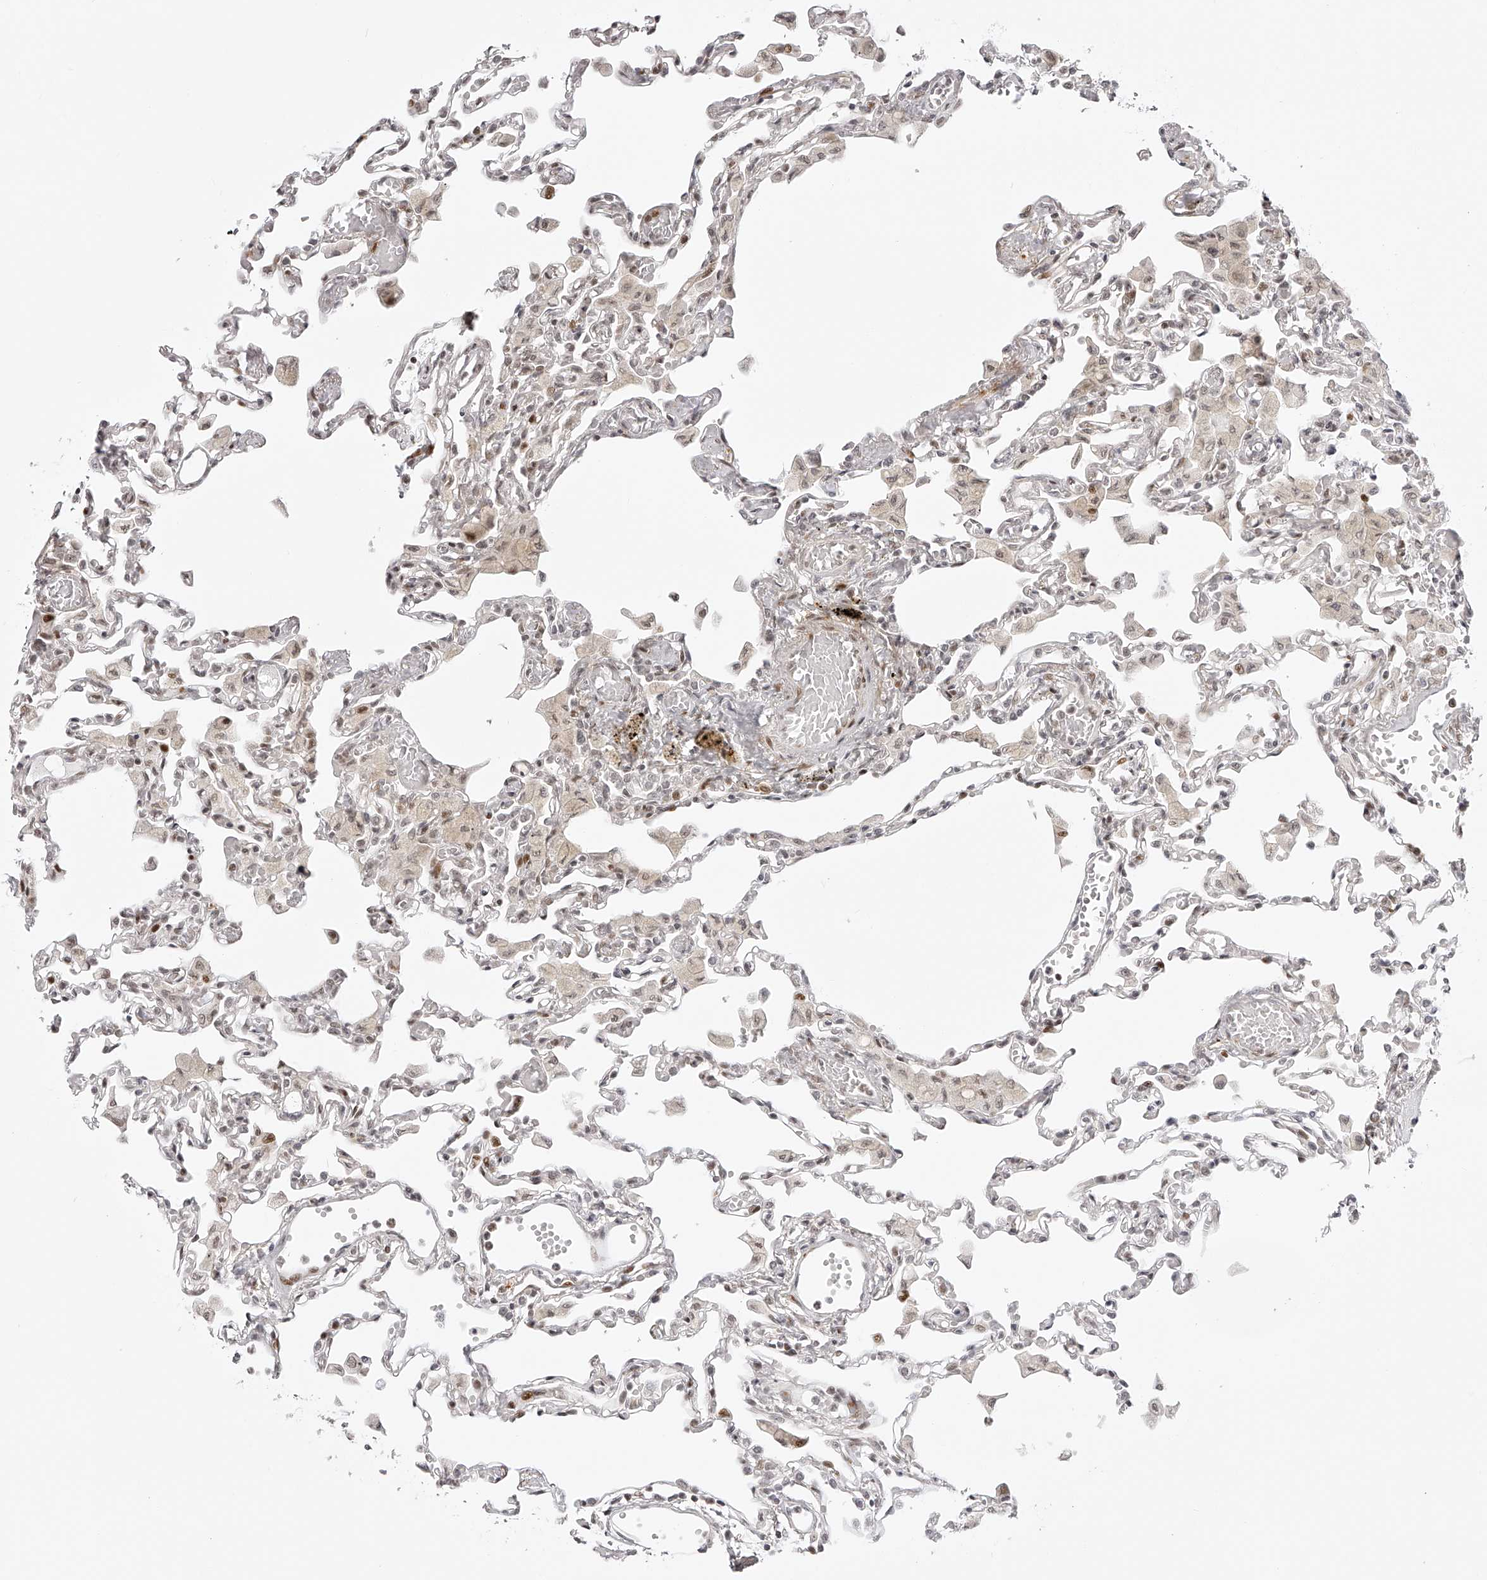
{"staining": {"intensity": "moderate", "quantity": "<25%", "location": "nuclear"}, "tissue": "lung", "cell_type": "Alveolar cells", "image_type": "normal", "snomed": [{"axis": "morphology", "description": "Normal tissue, NOS"}, {"axis": "topography", "description": "Bronchus"}, {"axis": "topography", "description": "Lung"}], "caption": "This histopathology image demonstrates IHC staining of benign lung, with low moderate nuclear positivity in about <25% of alveolar cells.", "gene": "PLEKHG1", "patient": {"sex": "female", "age": 49}}